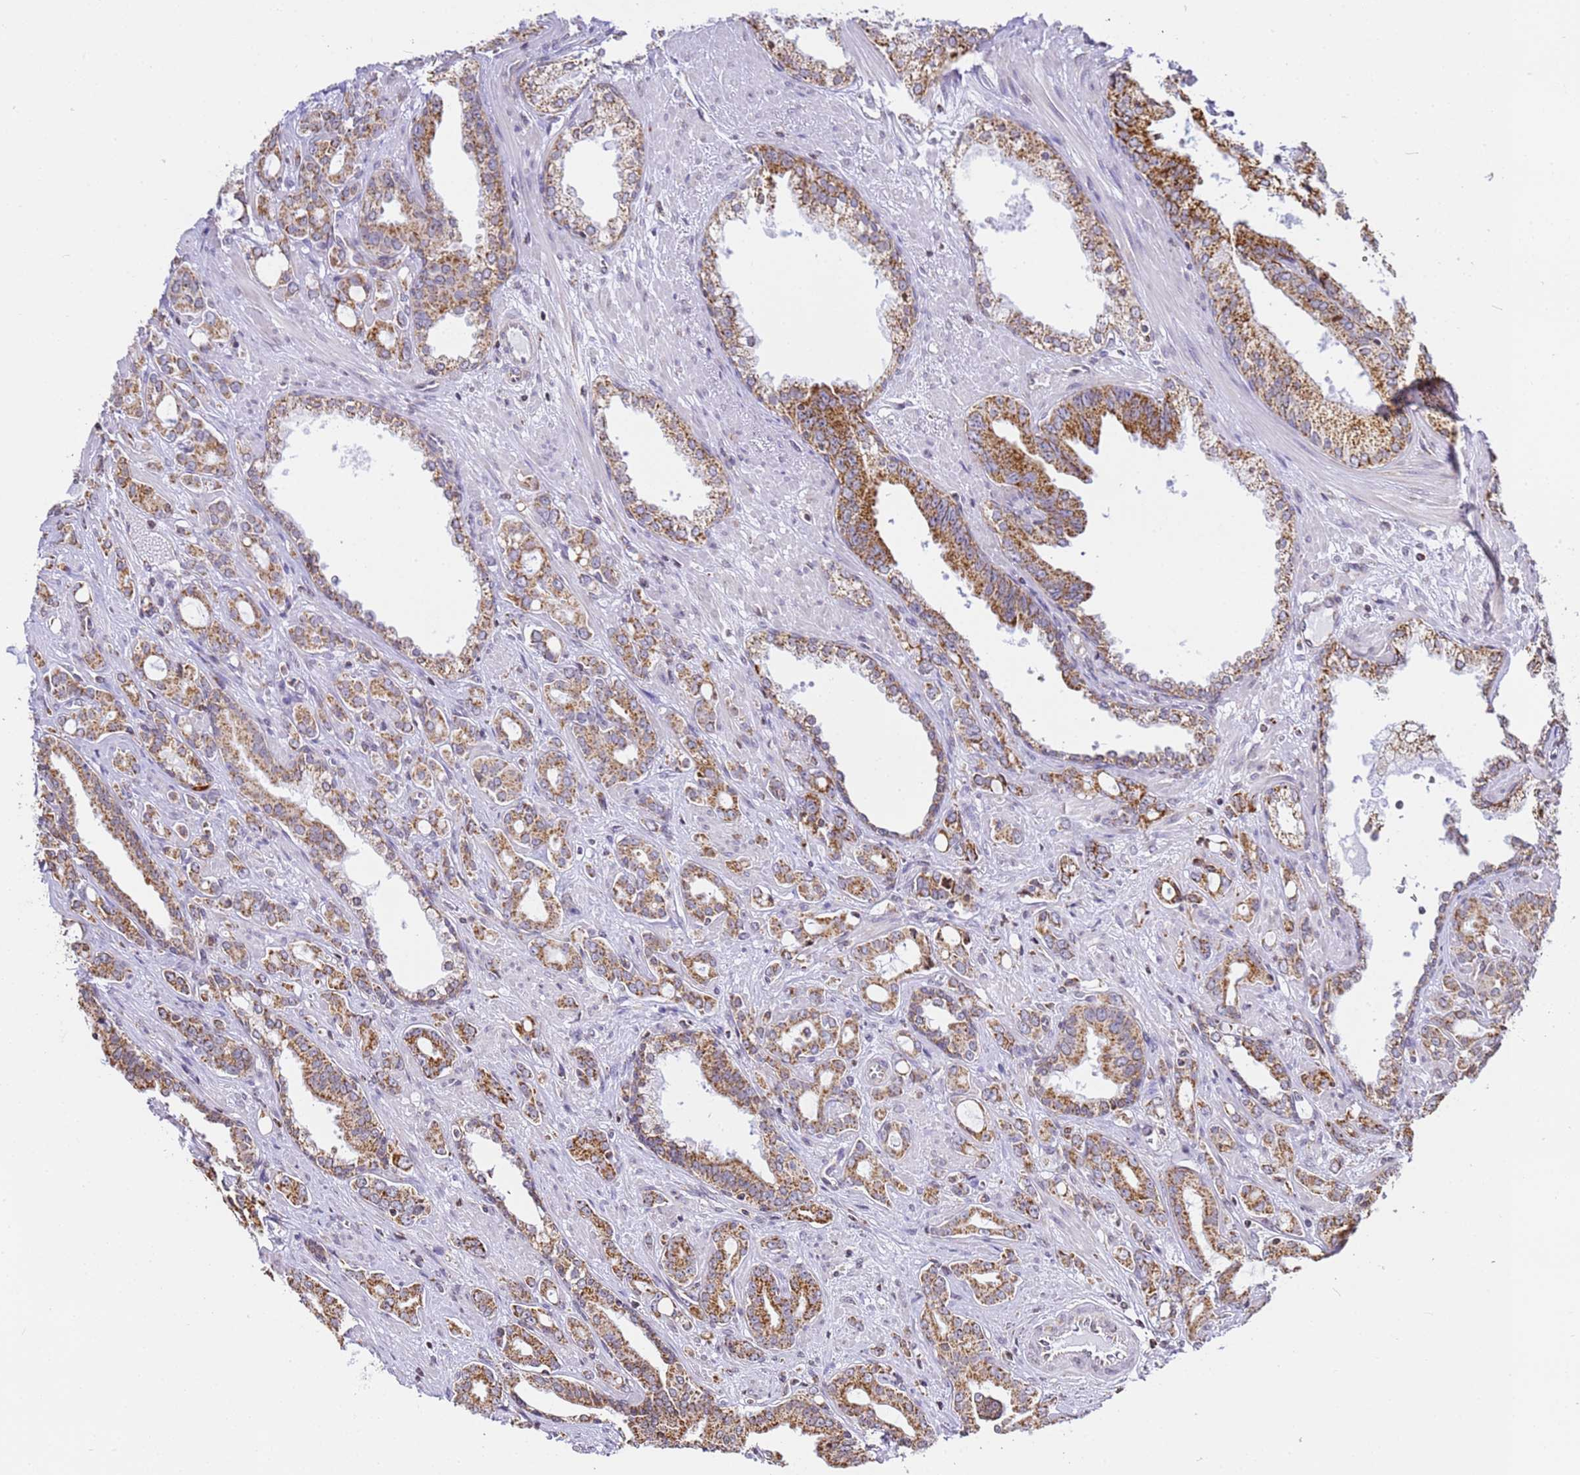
{"staining": {"intensity": "moderate", "quantity": ">75%", "location": "cytoplasmic/membranous"}, "tissue": "prostate cancer", "cell_type": "Tumor cells", "image_type": "cancer", "snomed": [{"axis": "morphology", "description": "Adenocarcinoma, High grade"}, {"axis": "topography", "description": "Prostate"}], "caption": "IHC photomicrograph of human prostate cancer stained for a protein (brown), which displays medium levels of moderate cytoplasmic/membranous expression in approximately >75% of tumor cells.", "gene": "HSPE1", "patient": {"sex": "male", "age": 72}}